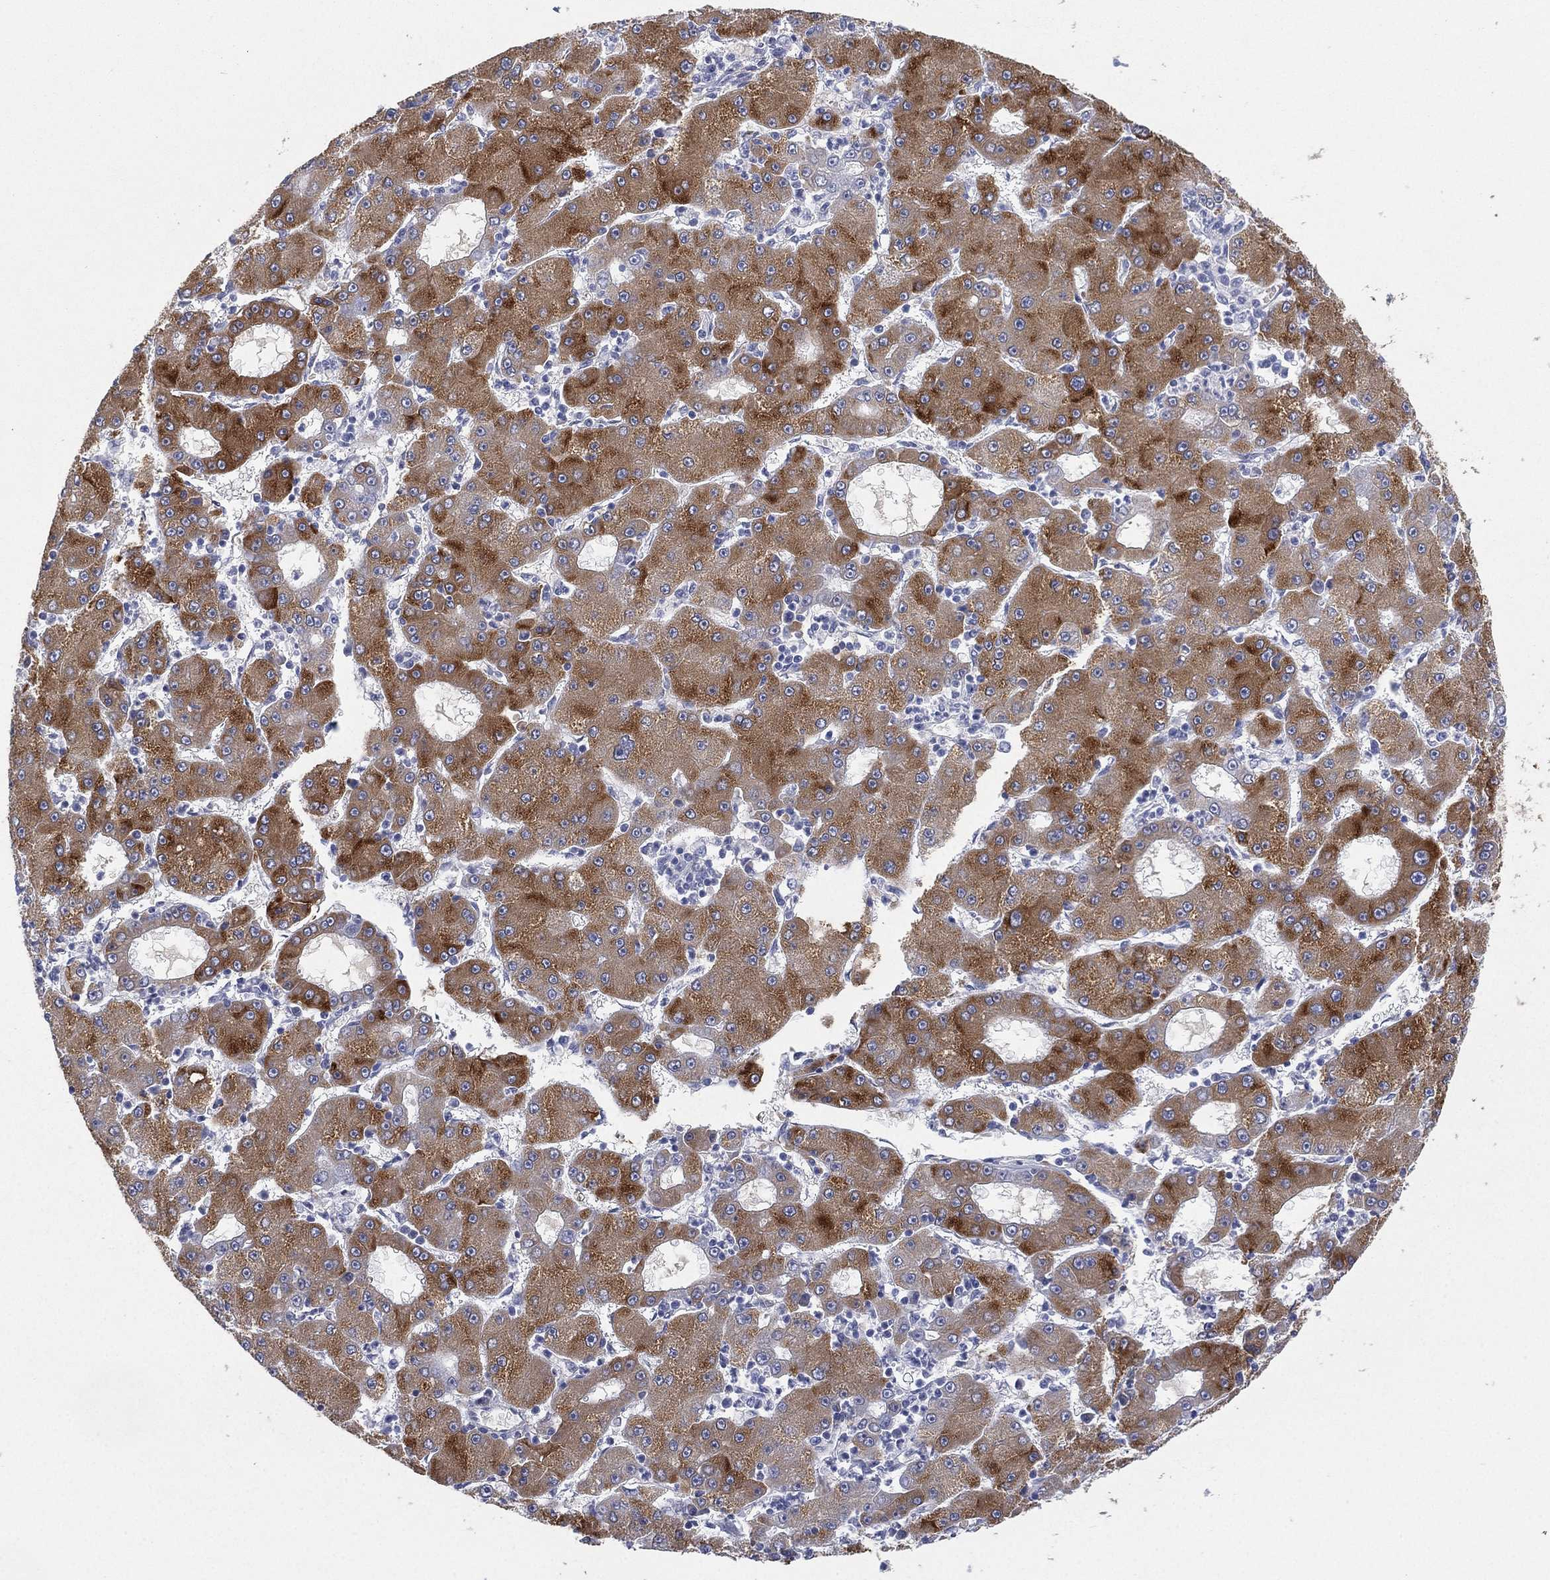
{"staining": {"intensity": "moderate", "quantity": "25%-75%", "location": "cytoplasmic/membranous"}, "tissue": "liver cancer", "cell_type": "Tumor cells", "image_type": "cancer", "snomed": [{"axis": "morphology", "description": "Carcinoma, Hepatocellular, NOS"}, {"axis": "topography", "description": "Liver"}], "caption": "This micrograph shows immunohistochemistry (IHC) staining of hepatocellular carcinoma (liver), with medium moderate cytoplasmic/membranous staining in approximately 25%-75% of tumor cells.", "gene": "CYP2D6", "patient": {"sex": "male", "age": 73}}